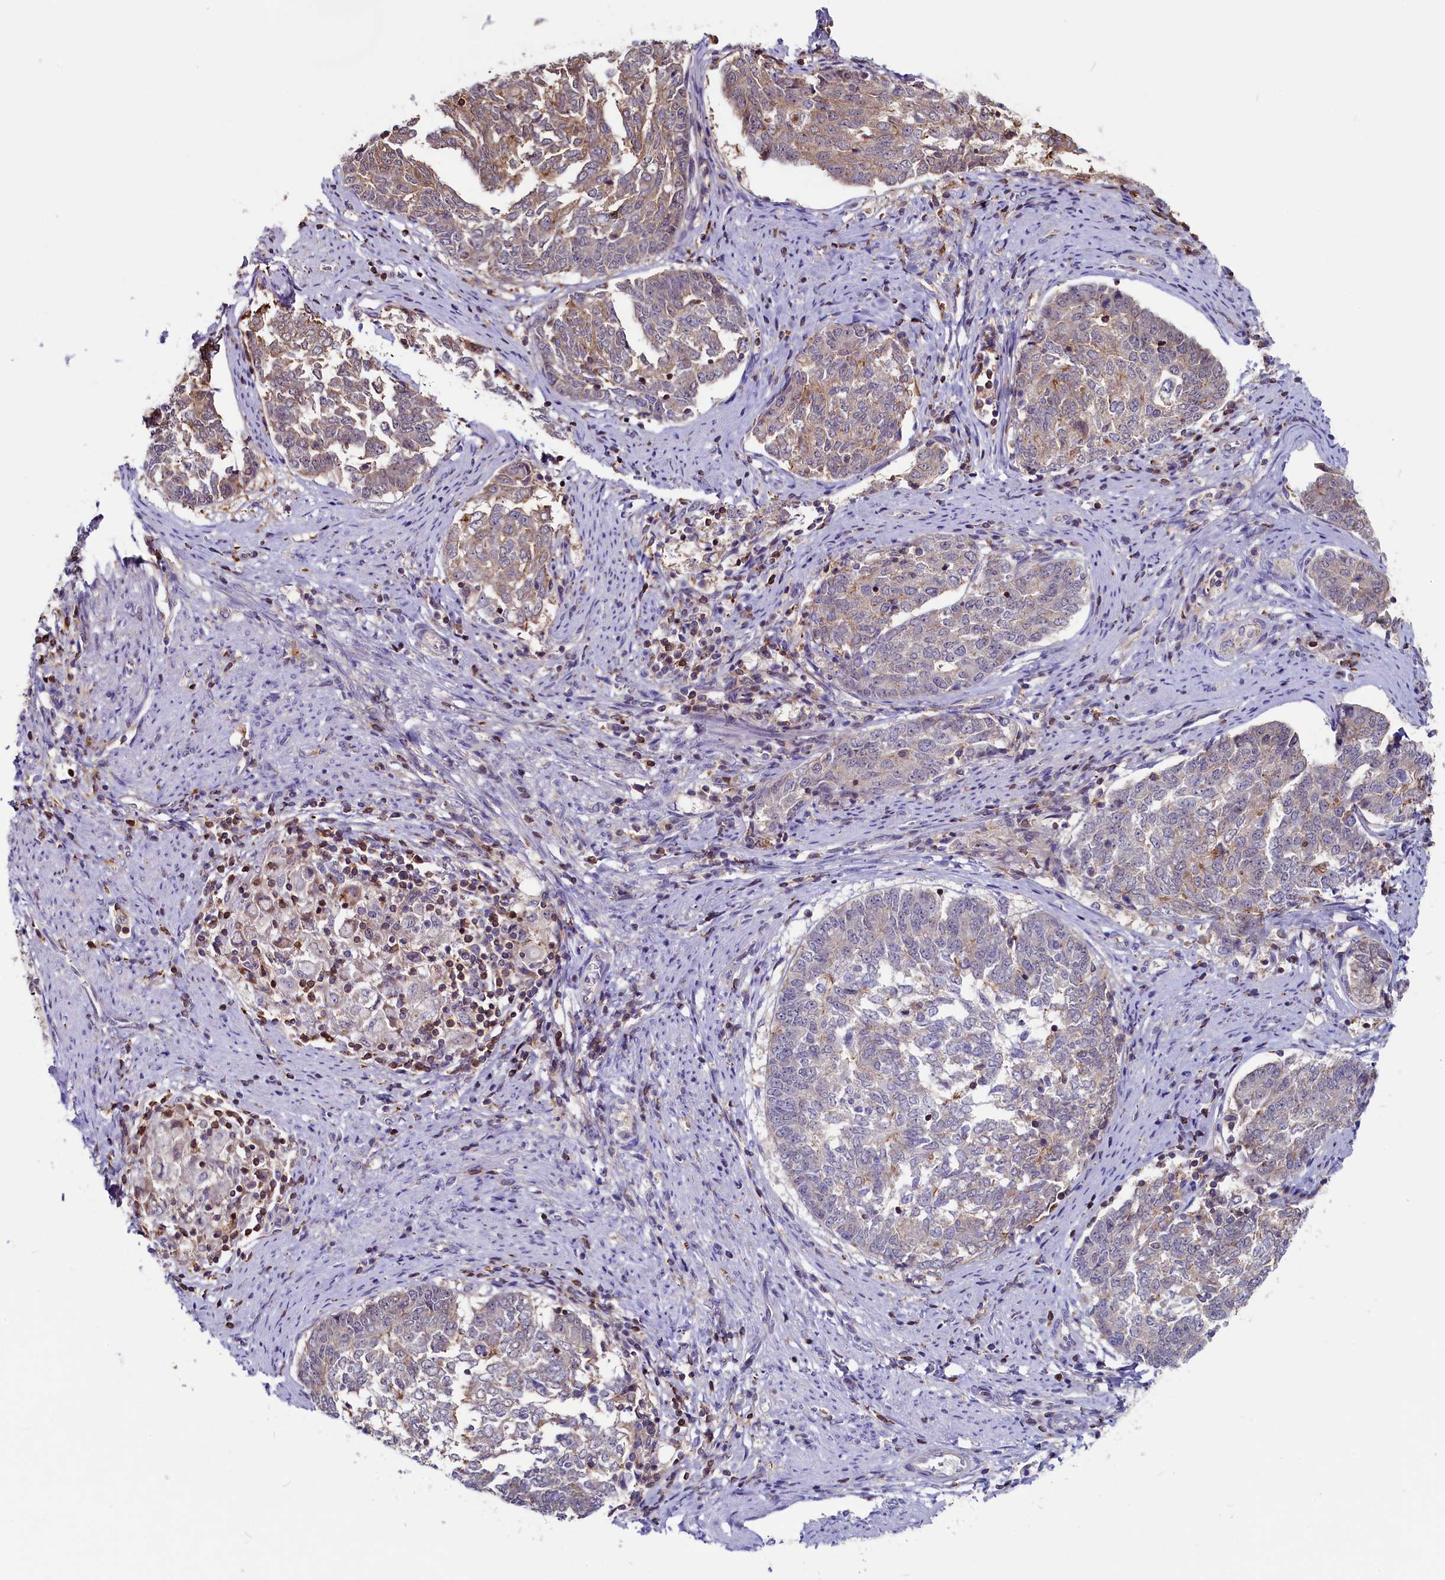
{"staining": {"intensity": "moderate", "quantity": "25%-75%", "location": "cytoplasmic/membranous"}, "tissue": "endometrial cancer", "cell_type": "Tumor cells", "image_type": "cancer", "snomed": [{"axis": "morphology", "description": "Adenocarcinoma, NOS"}, {"axis": "topography", "description": "Endometrium"}], "caption": "Endometrial cancer (adenocarcinoma) tissue demonstrates moderate cytoplasmic/membranous positivity in approximately 25%-75% of tumor cells (IHC, brightfield microscopy, high magnification).", "gene": "CIAPIN1", "patient": {"sex": "female", "age": 80}}